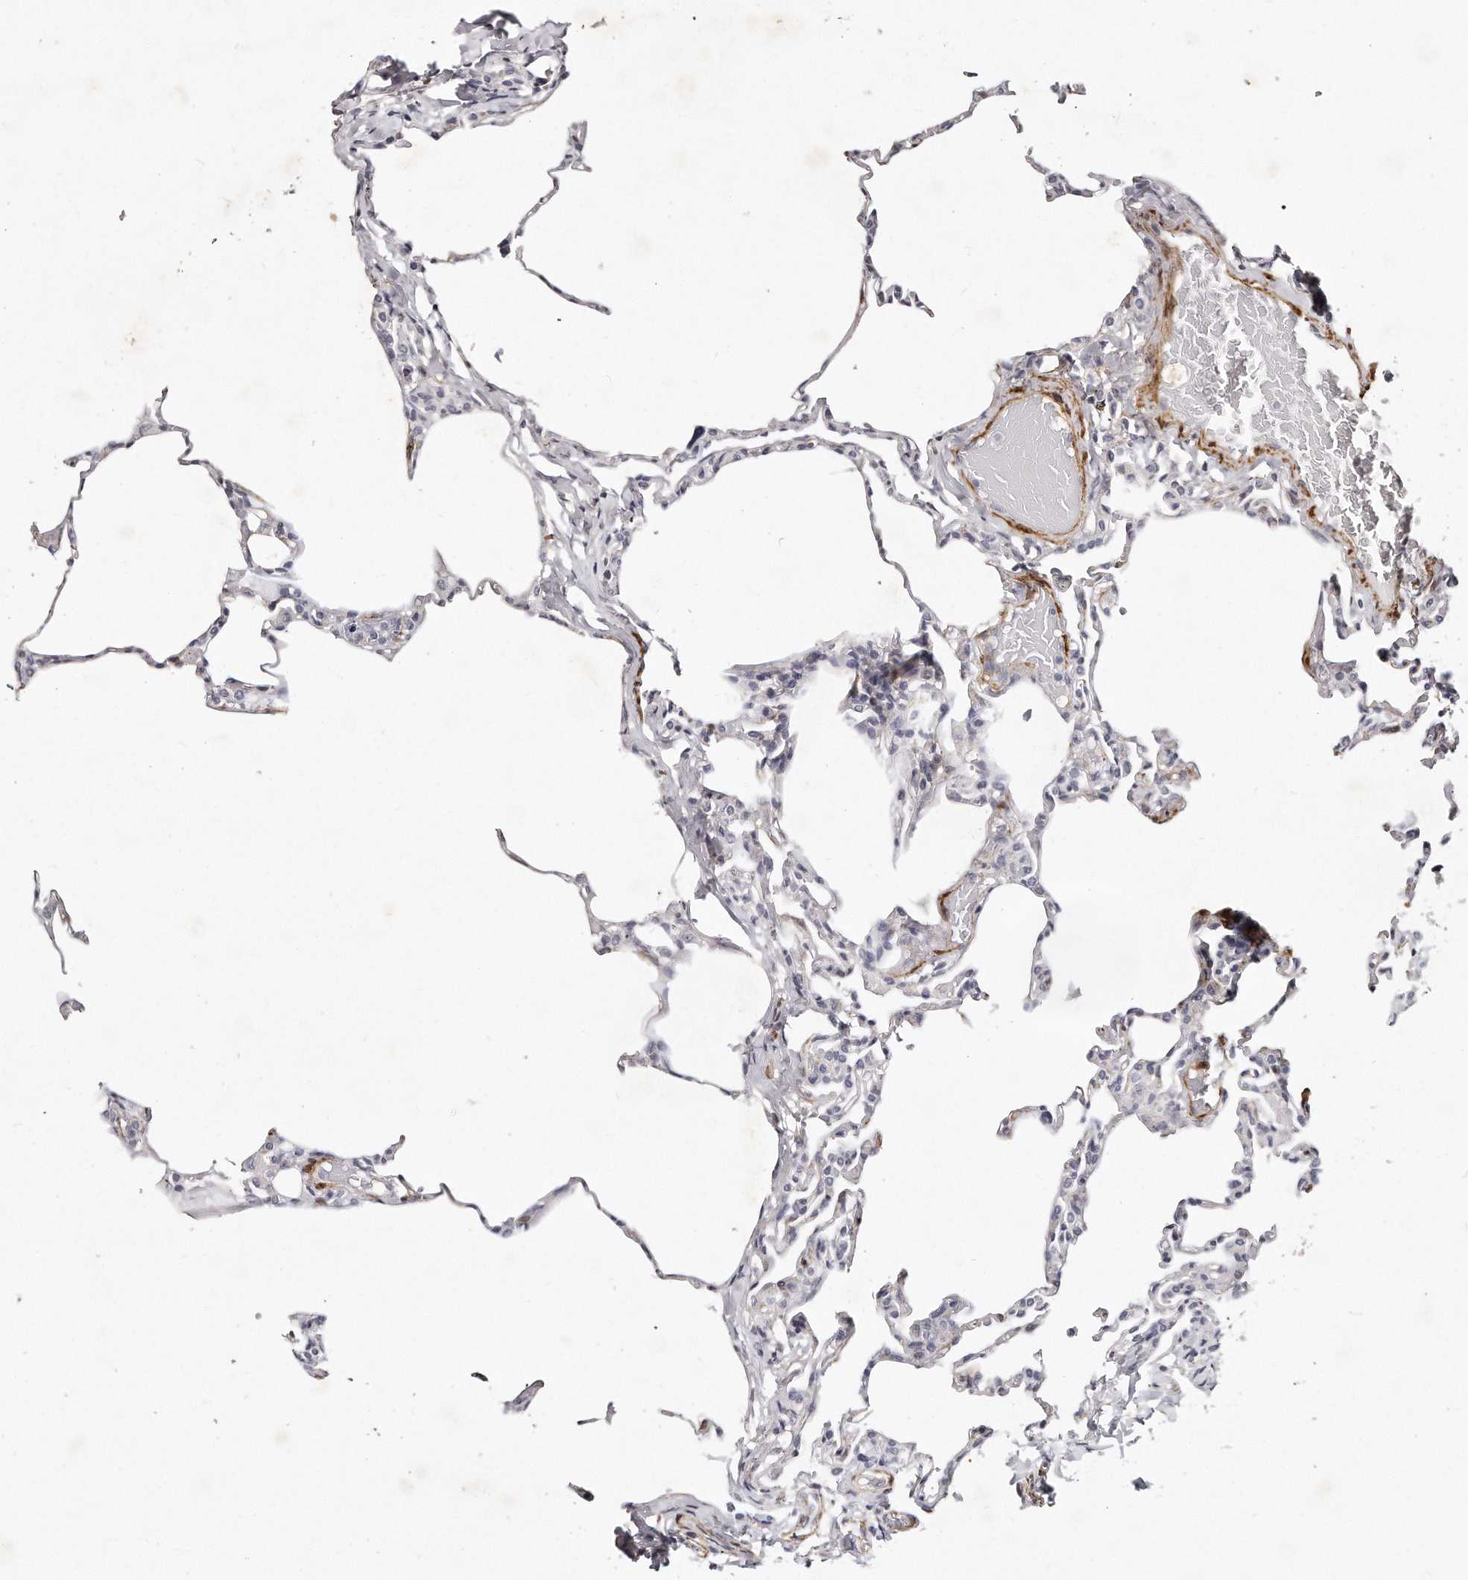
{"staining": {"intensity": "negative", "quantity": "none", "location": "none"}, "tissue": "lung", "cell_type": "Alveolar cells", "image_type": "normal", "snomed": [{"axis": "morphology", "description": "Normal tissue, NOS"}, {"axis": "topography", "description": "Lung"}], "caption": "Lung stained for a protein using immunohistochemistry (IHC) displays no positivity alveolar cells.", "gene": "LMOD1", "patient": {"sex": "male", "age": 20}}